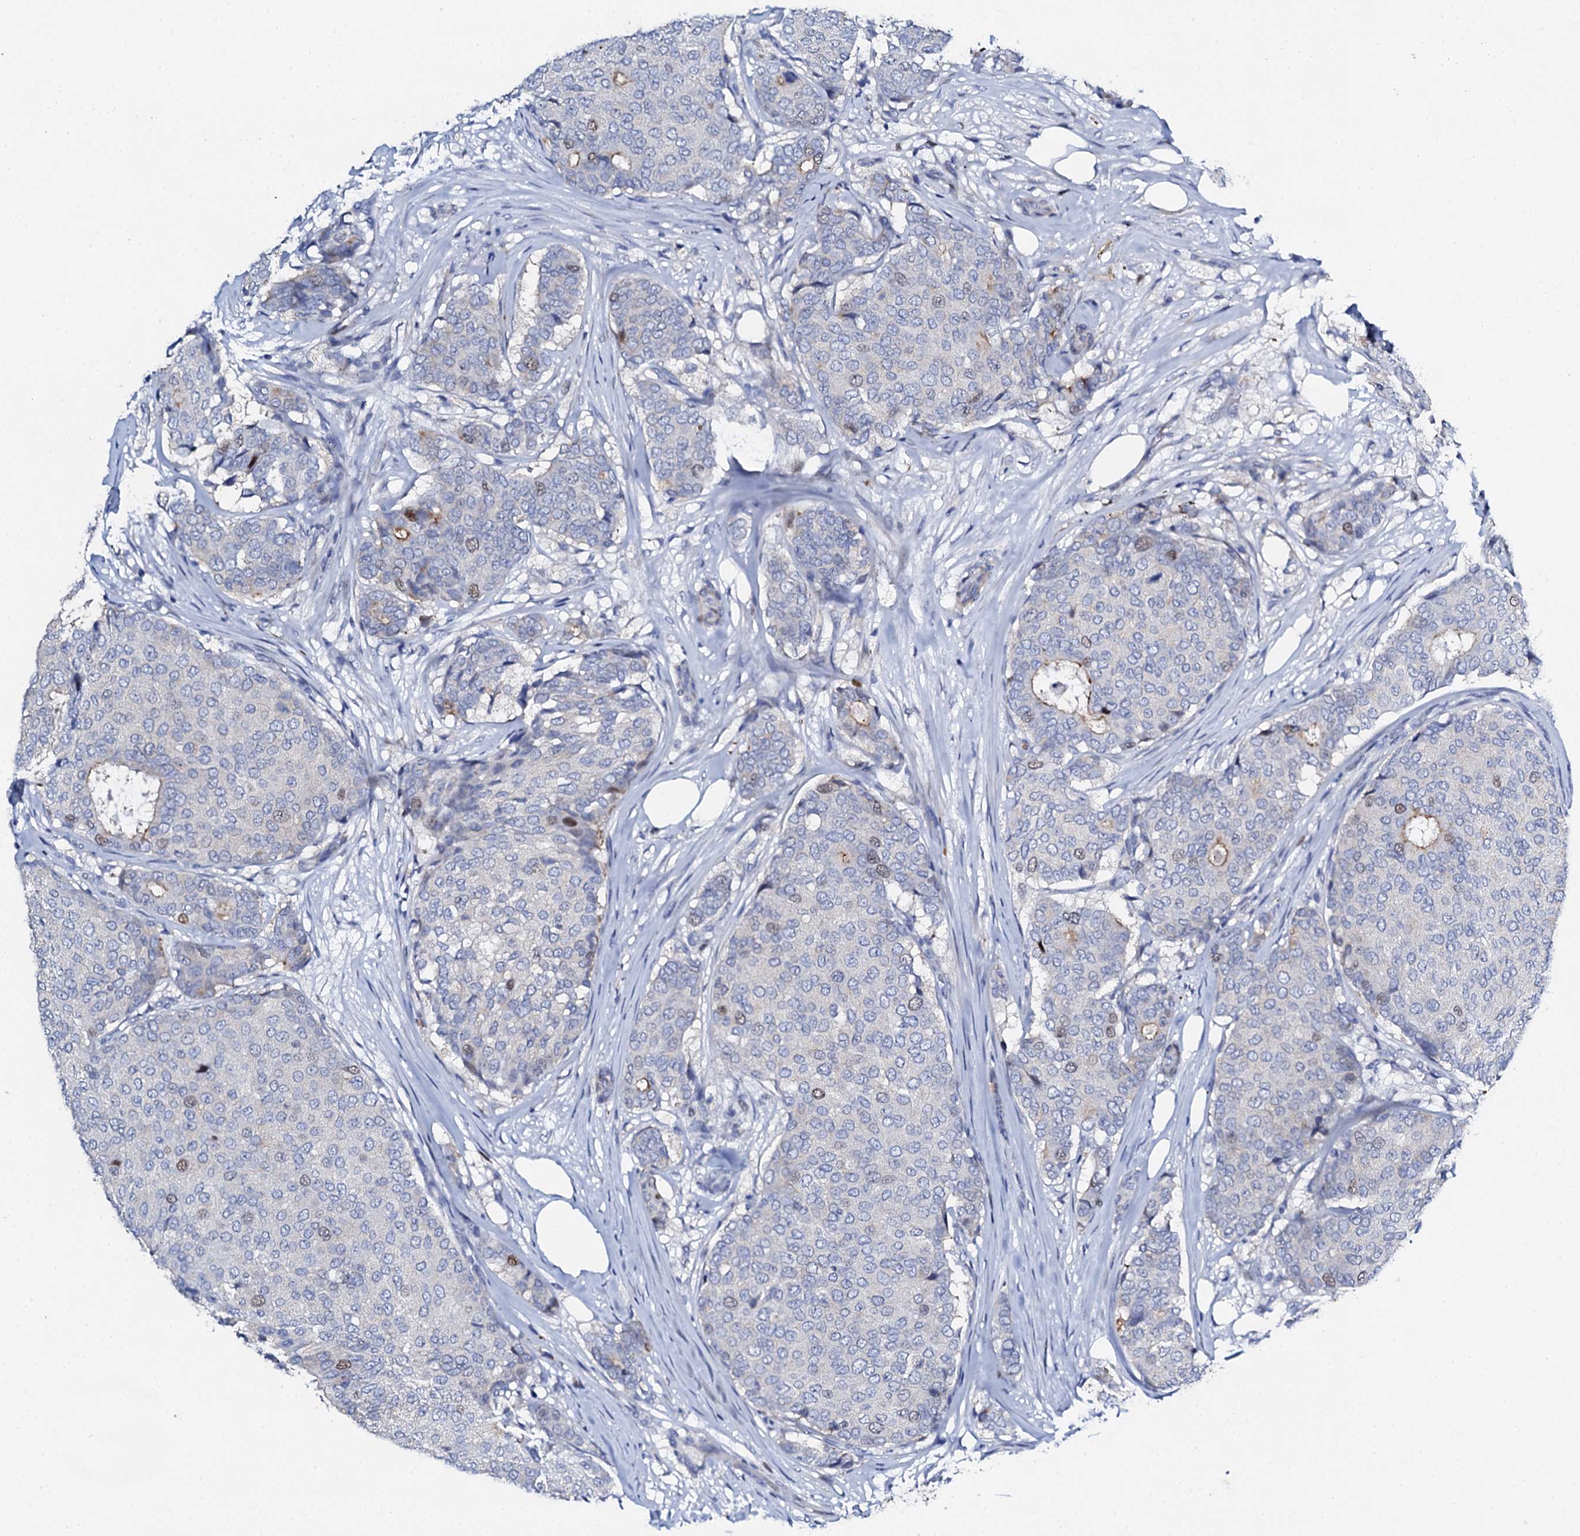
{"staining": {"intensity": "moderate", "quantity": "<25%", "location": "nuclear"}, "tissue": "breast cancer", "cell_type": "Tumor cells", "image_type": "cancer", "snomed": [{"axis": "morphology", "description": "Duct carcinoma"}, {"axis": "topography", "description": "Breast"}], "caption": "Immunohistochemistry photomicrograph of neoplastic tissue: breast invasive ductal carcinoma stained using immunohistochemistry demonstrates low levels of moderate protein expression localized specifically in the nuclear of tumor cells, appearing as a nuclear brown color.", "gene": "NUDT13", "patient": {"sex": "female", "age": 75}}